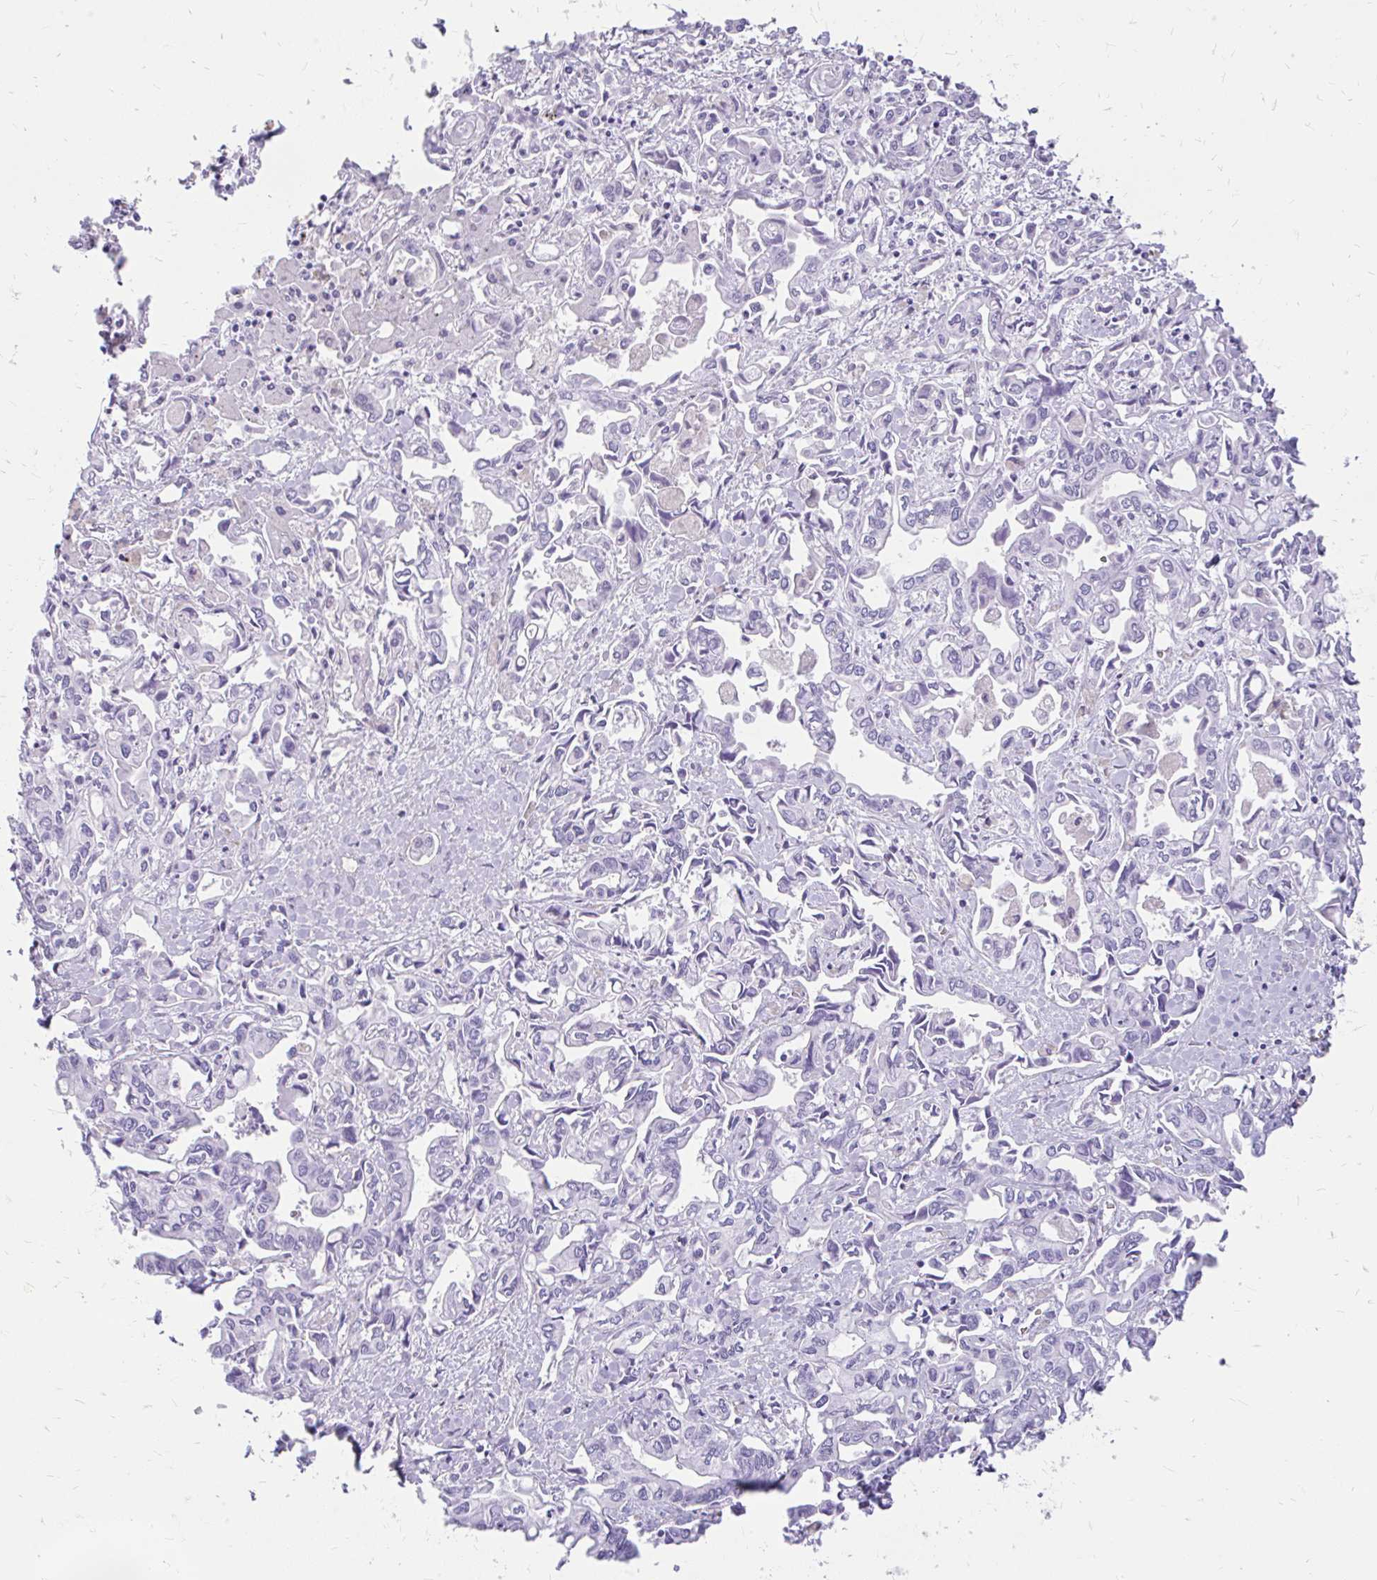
{"staining": {"intensity": "negative", "quantity": "none", "location": "none"}, "tissue": "liver cancer", "cell_type": "Tumor cells", "image_type": "cancer", "snomed": [{"axis": "morphology", "description": "Cholangiocarcinoma"}, {"axis": "topography", "description": "Liver"}], "caption": "This is an immunohistochemistry (IHC) micrograph of human liver cancer (cholangiocarcinoma). There is no positivity in tumor cells.", "gene": "FAM83C", "patient": {"sex": "female", "age": 64}}